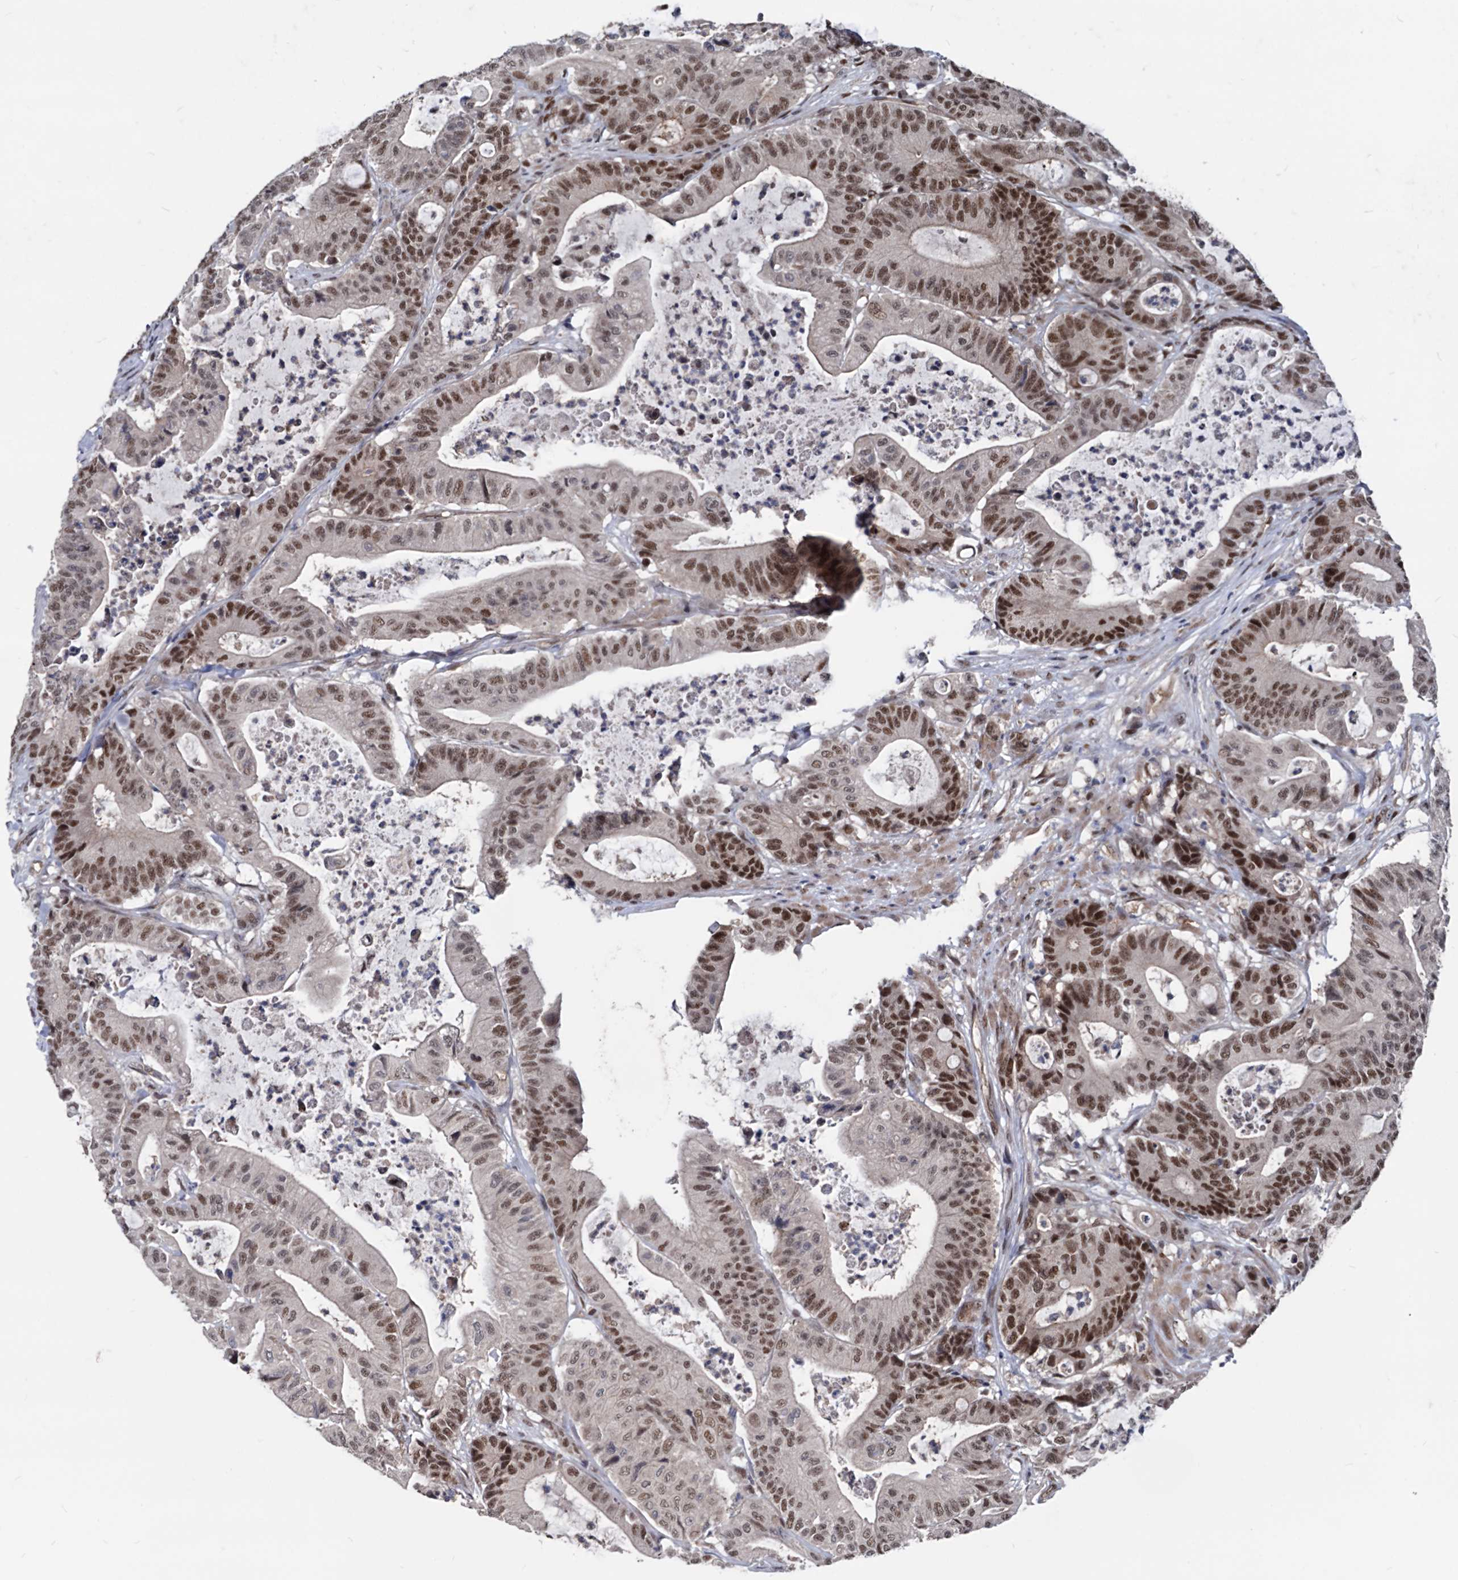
{"staining": {"intensity": "moderate", "quantity": ">75%", "location": "nuclear"}, "tissue": "colorectal cancer", "cell_type": "Tumor cells", "image_type": "cancer", "snomed": [{"axis": "morphology", "description": "Adenocarcinoma, NOS"}, {"axis": "topography", "description": "Colon"}], "caption": "Immunohistochemical staining of adenocarcinoma (colorectal) demonstrates moderate nuclear protein expression in approximately >75% of tumor cells. (DAB = brown stain, brightfield microscopy at high magnification).", "gene": "GALNT11", "patient": {"sex": "female", "age": 84}}